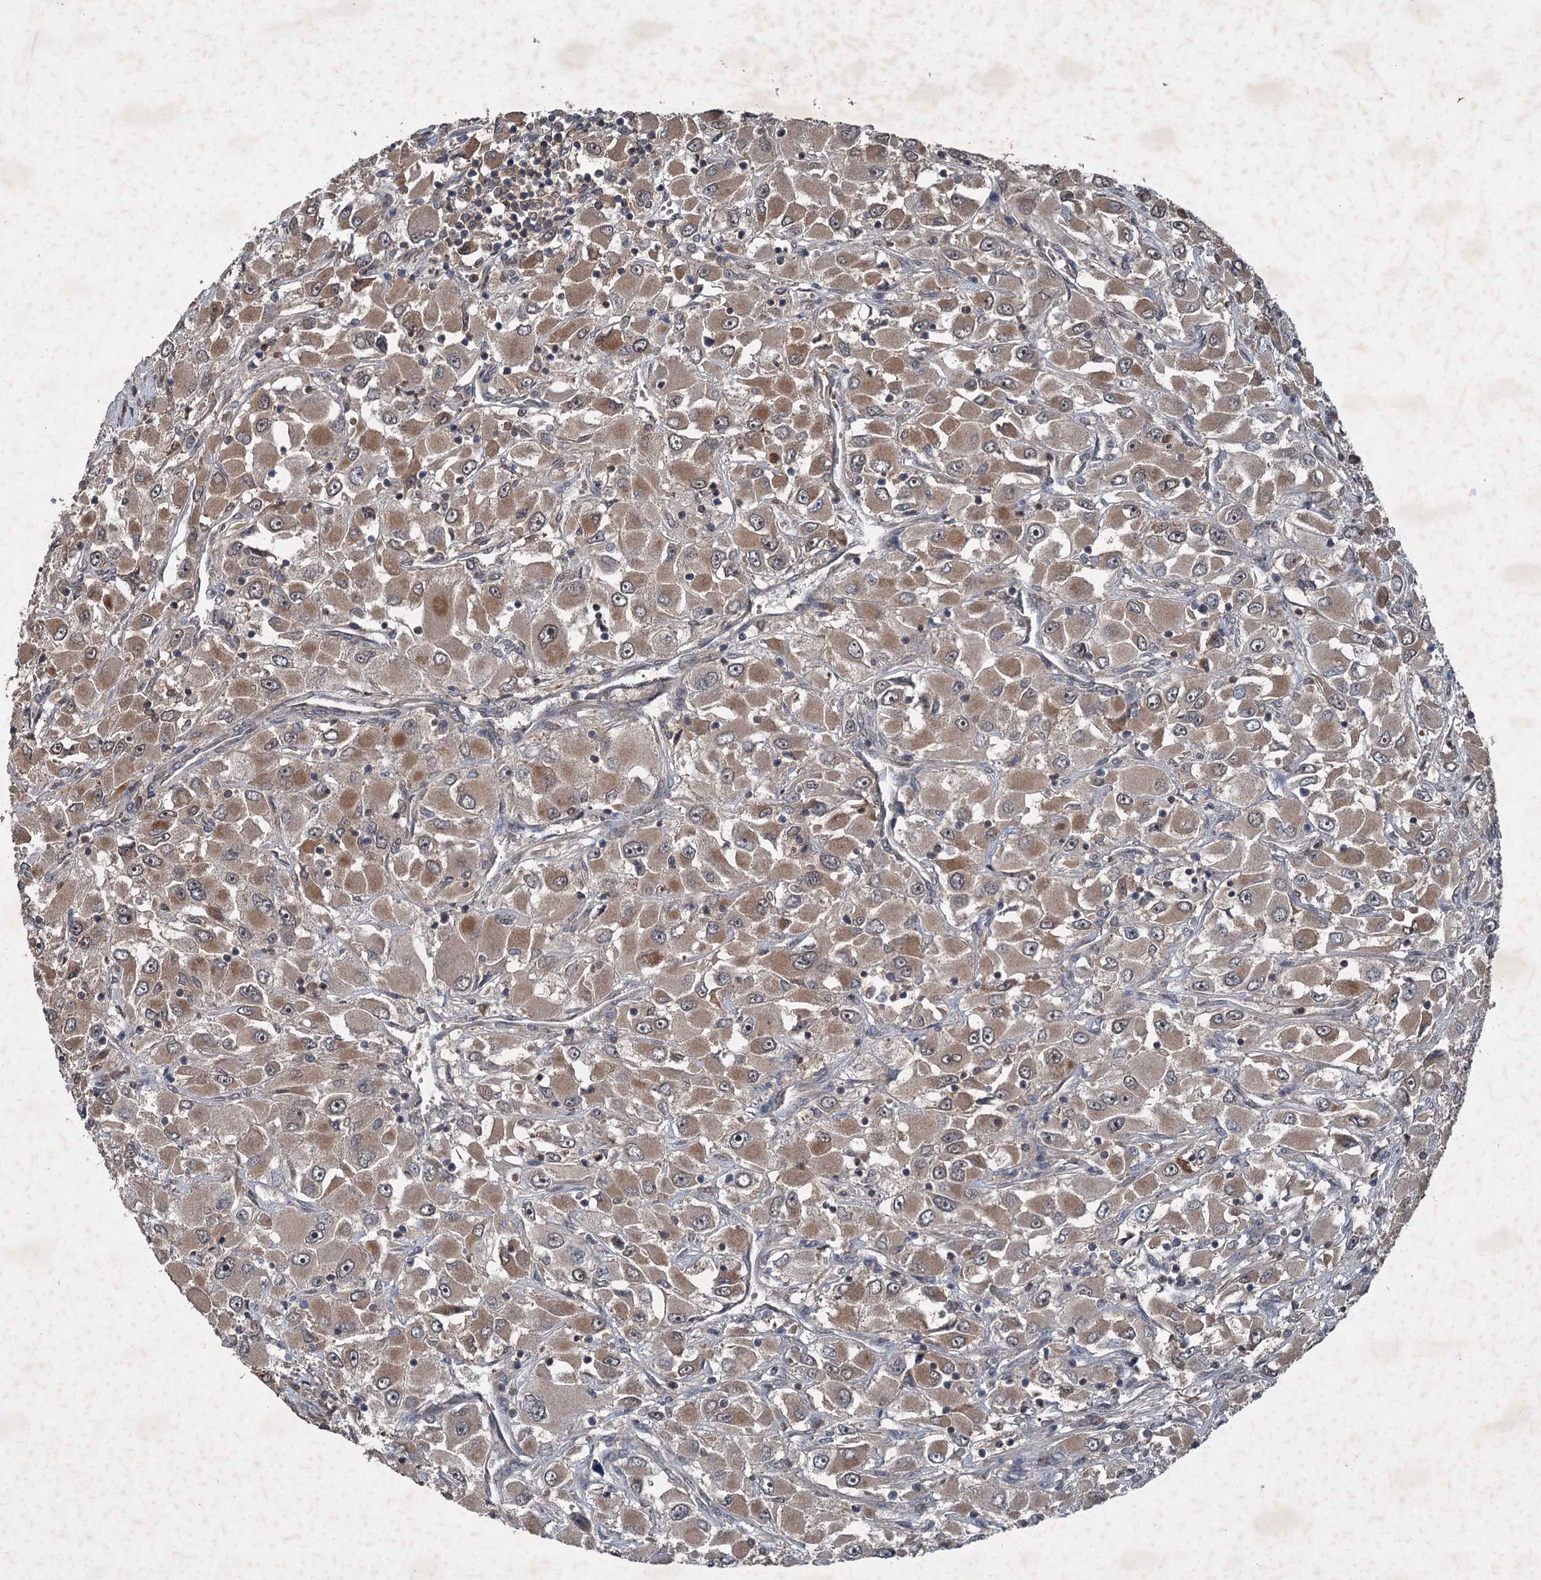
{"staining": {"intensity": "moderate", "quantity": ">75%", "location": "cytoplasmic/membranous"}, "tissue": "renal cancer", "cell_type": "Tumor cells", "image_type": "cancer", "snomed": [{"axis": "morphology", "description": "Adenocarcinoma, NOS"}, {"axis": "topography", "description": "Kidney"}], "caption": "About >75% of tumor cells in human renal cancer display moderate cytoplasmic/membranous protein expression as visualized by brown immunohistochemical staining.", "gene": "ALAS1", "patient": {"sex": "female", "age": 52}}